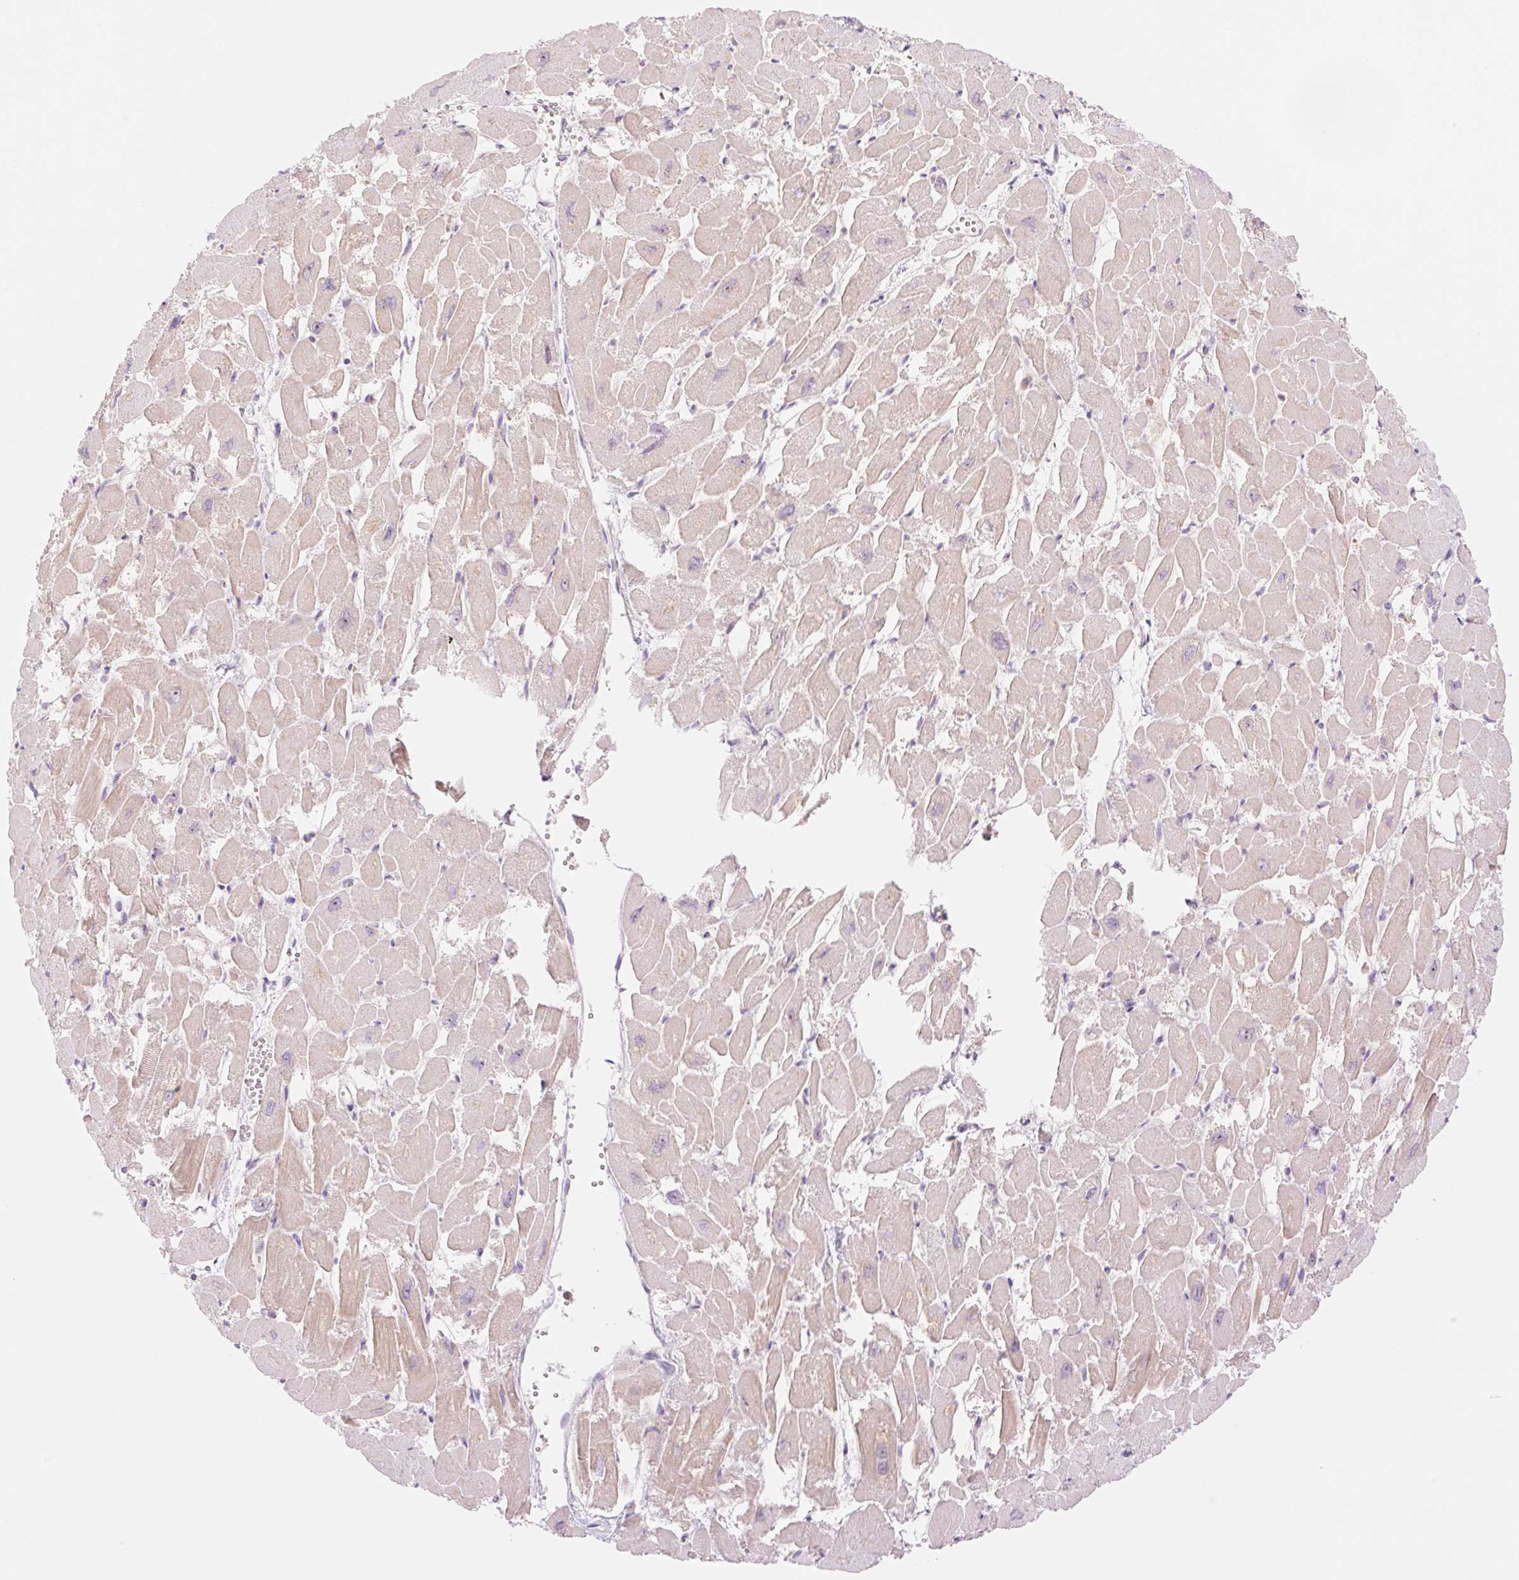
{"staining": {"intensity": "moderate", "quantity": "25%-75%", "location": "cytoplasmic/membranous"}, "tissue": "heart muscle", "cell_type": "Cardiomyocytes", "image_type": "normal", "snomed": [{"axis": "morphology", "description": "Normal tissue, NOS"}, {"axis": "topography", "description": "Heart"}], "caption": "IHC (DAB (3,3'-diaminobenzidine)) staining of normal human heart muscle demonstrates moderate cytoplasmic/membranous protein staining in approximately 25%-75% of cardiomyocytes.", "gene": "HEBP1", "patient": {"sex": "male", "age": 54}}